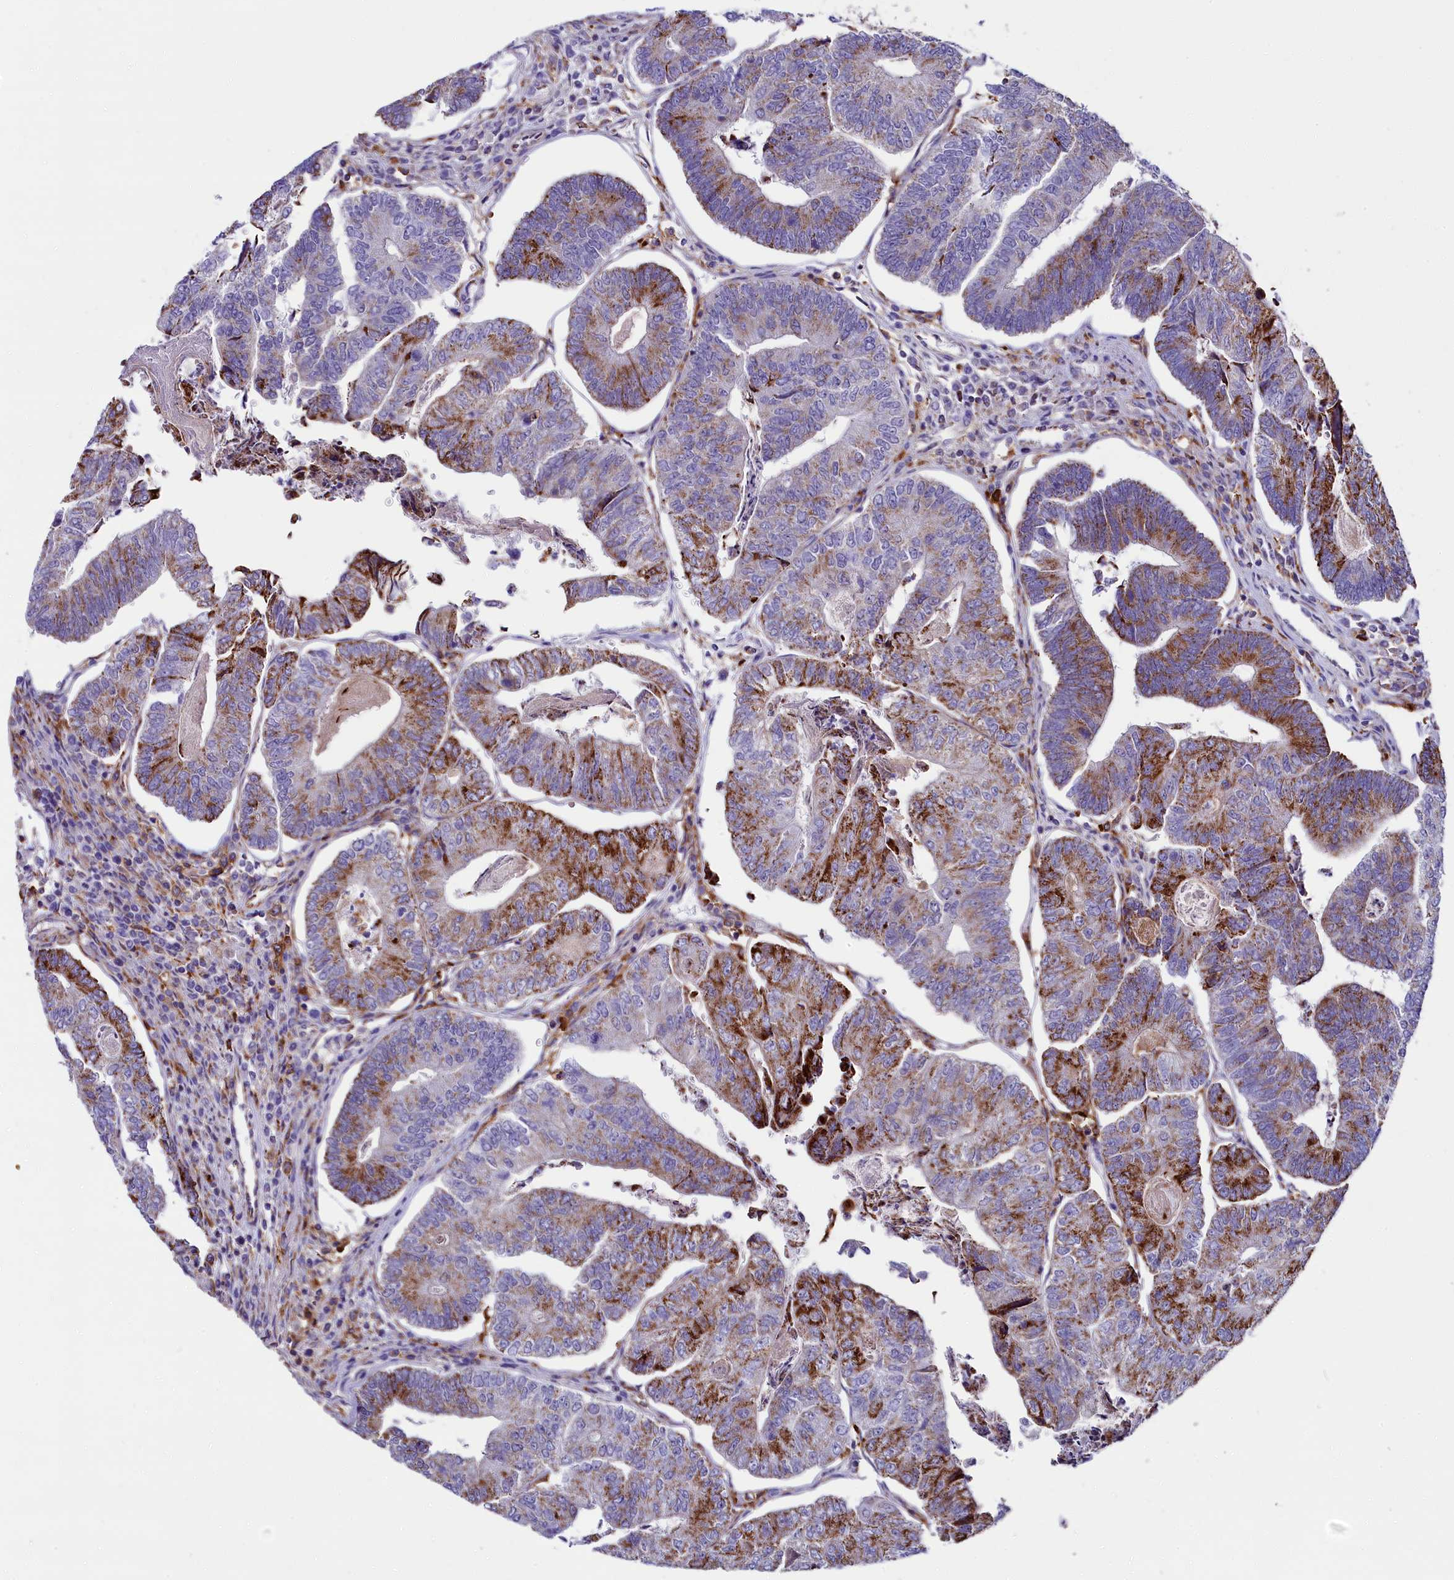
{"staining": {"intensity": "moderate", "quantity": ">75%", "location": "cytoplasmic/membranous"}, "tissue": "colorectal cancer", "cell_type": "Tumor cells", "image_type": "cancer", "snomed": [{"axis": "morphology", "description": "Adenocarcinoma, NOS"}, {"axis": "topography", "description": "Colon"}], "caption": "Moderate cytoplasmic/membranous protein expression is present in about >75% of tumor cells in colorectal adenocarcinoma.", "gene": "IL20RA", "patient": {"sex": "female", "age": 67}}